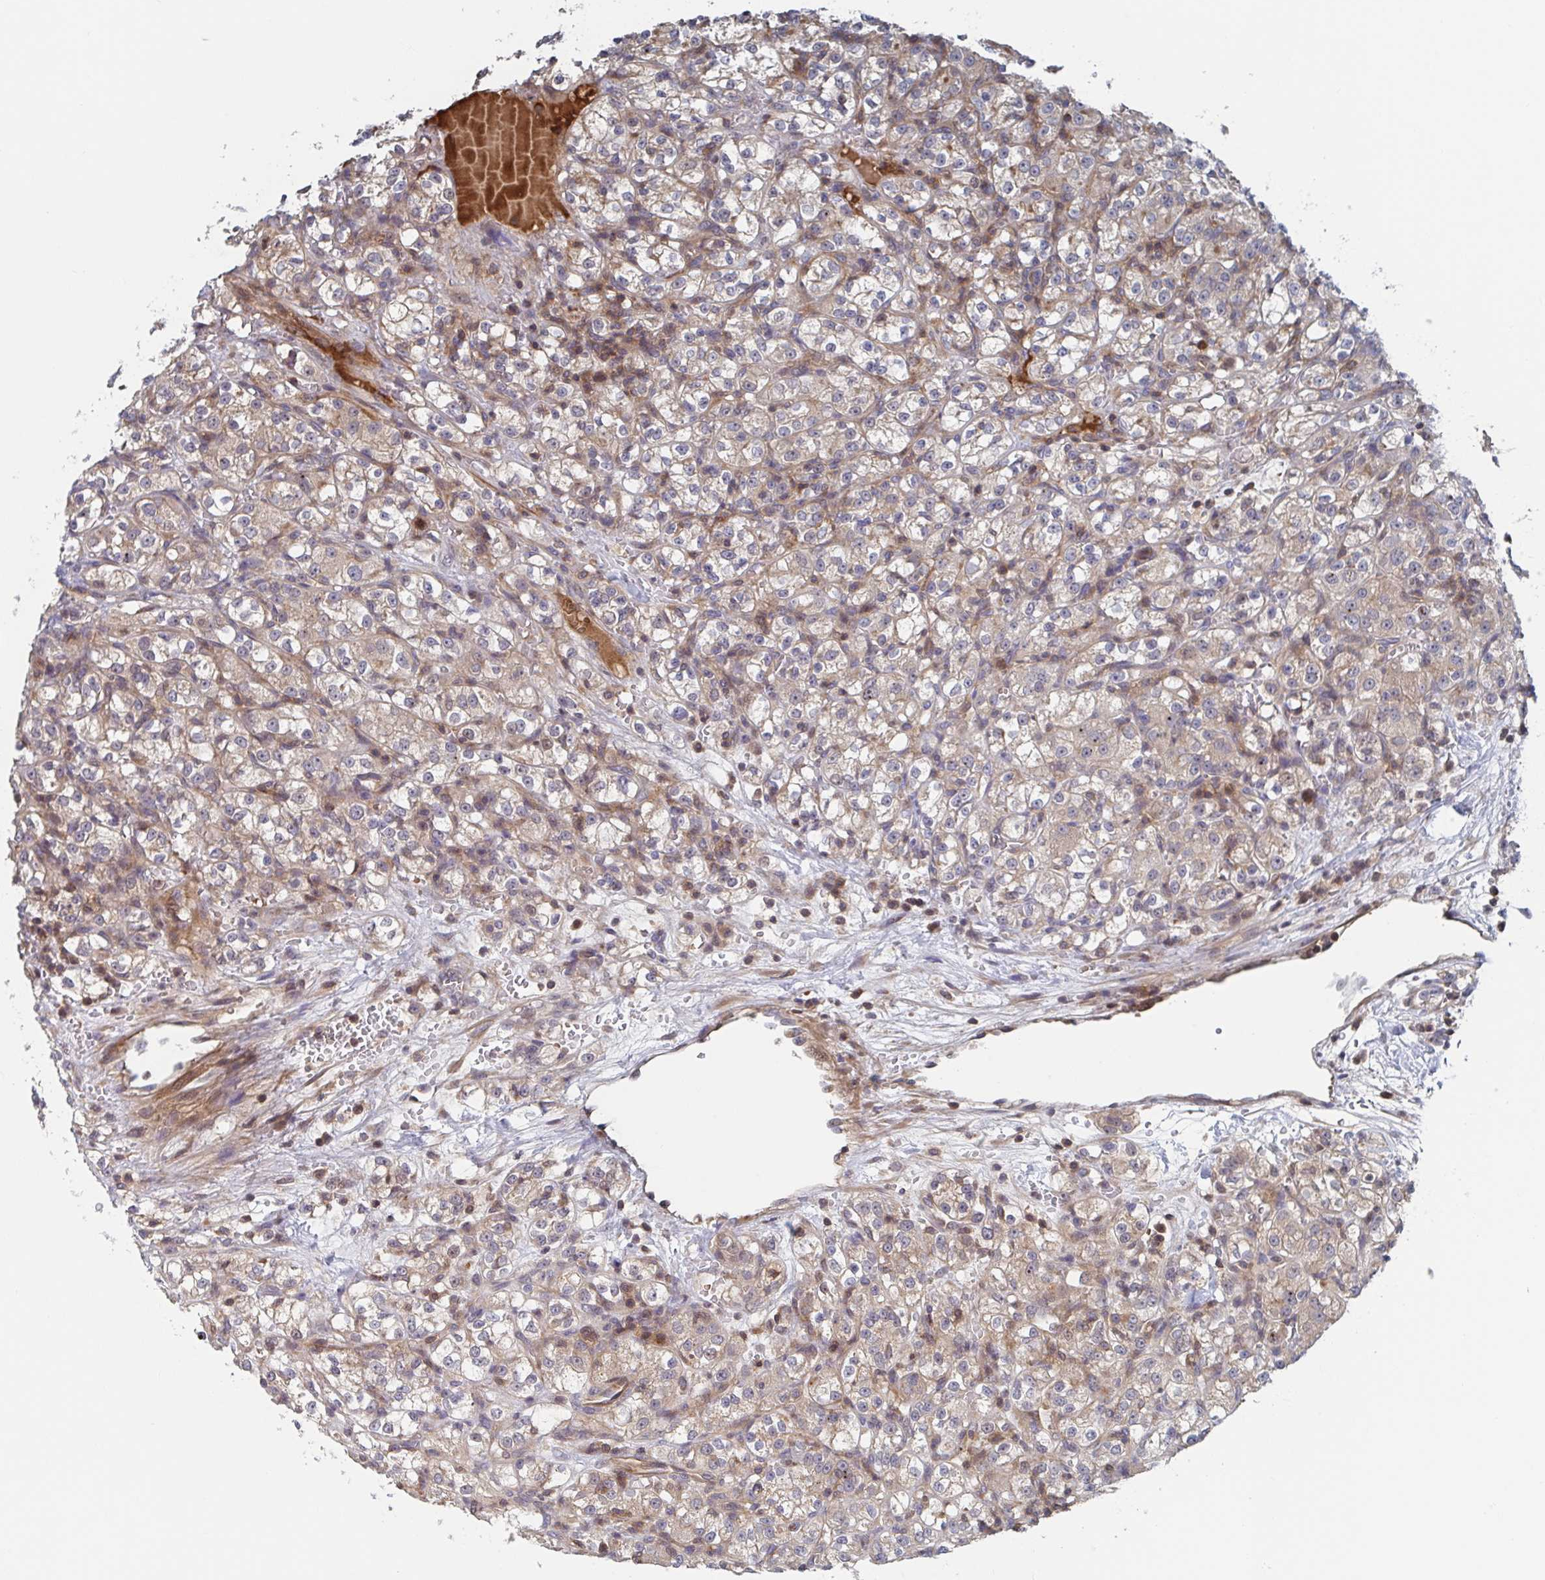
{"staining": {"intensity": "weak", "quantity": "25%-75%", "location": "cytoplasmic/membranous"}, "tissue": "renal cancer", "cell_type": "Tumor cells", "image_type": "cancer", "snomed": [{"axis": "morphology", "description": "Normal tissue, NOS"}, {"axis": "morphology", "description": "Adenocarcinoma, NOS"}, {"axis": "topography", "description": "Kidney"}], "caption": "Protein analysis of renal cancer (adenocarcinoma) tissue demonstrates weak cytoplasmic/membranous expression in about 25%-75% of tumor cells. Nuclei are stained in blue.", "gene": "DHRS12", "patient": {"sex": "male", "age": 61}}